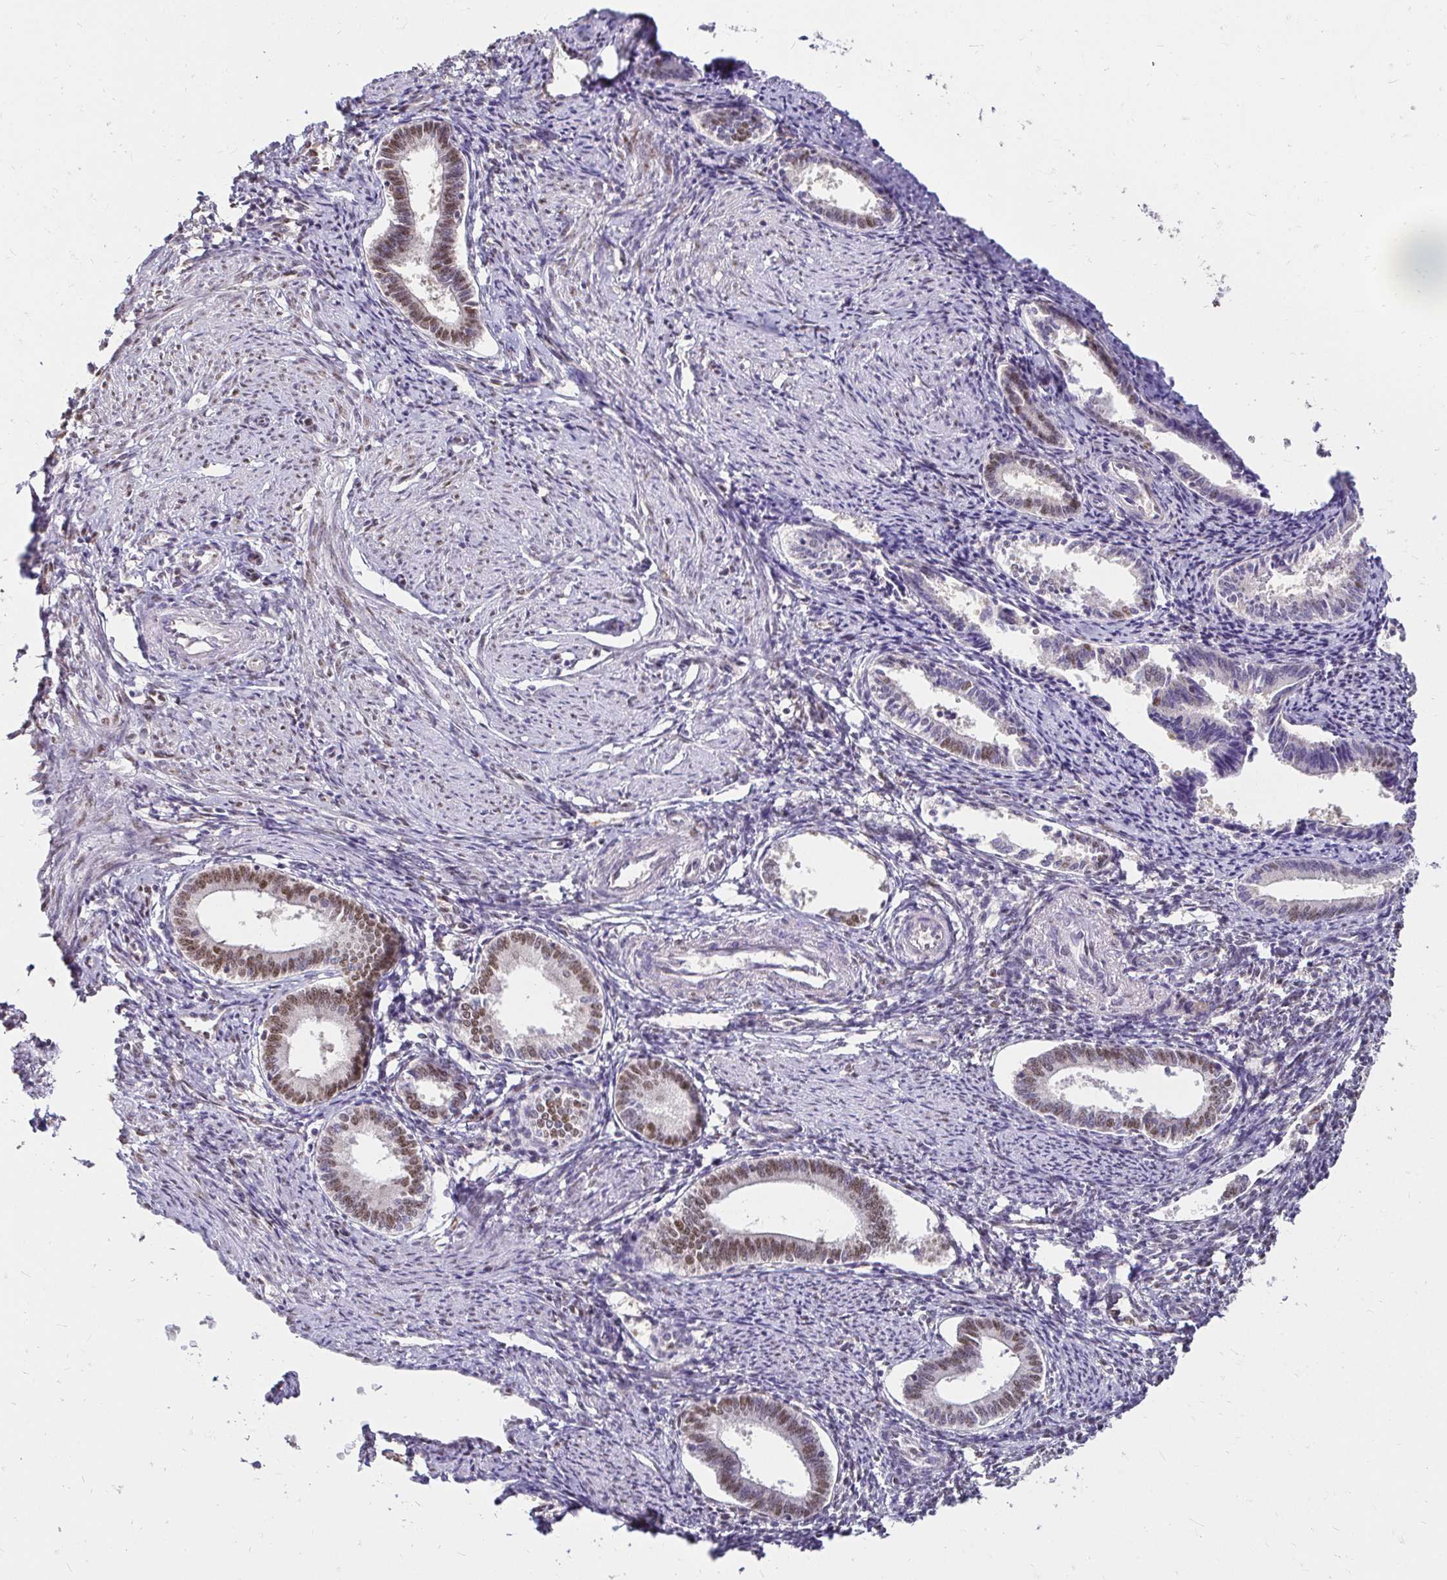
{"staining": {"intensity": "moderate", "quantity": "25%-75%", "location": "nuclear"}, "tissue": "endometrium", "cell_type": "Cells in endometrial stroma", "image_type": "normal", "snomed": [{"axis": "morphology", "description": "Normal tissue, NOS"}, {"axis": "topography", "description": "Endometrium"}], "caption": "A photomicrograph of endometrium stained for a protein exhibits moderate nuclear brown staining in cells in endometrial stroma. (DAB IHC with brightfield microscopy, high magnification).", "gene": "RIMS4", "patient": {"sex": "female", "age": 41}}